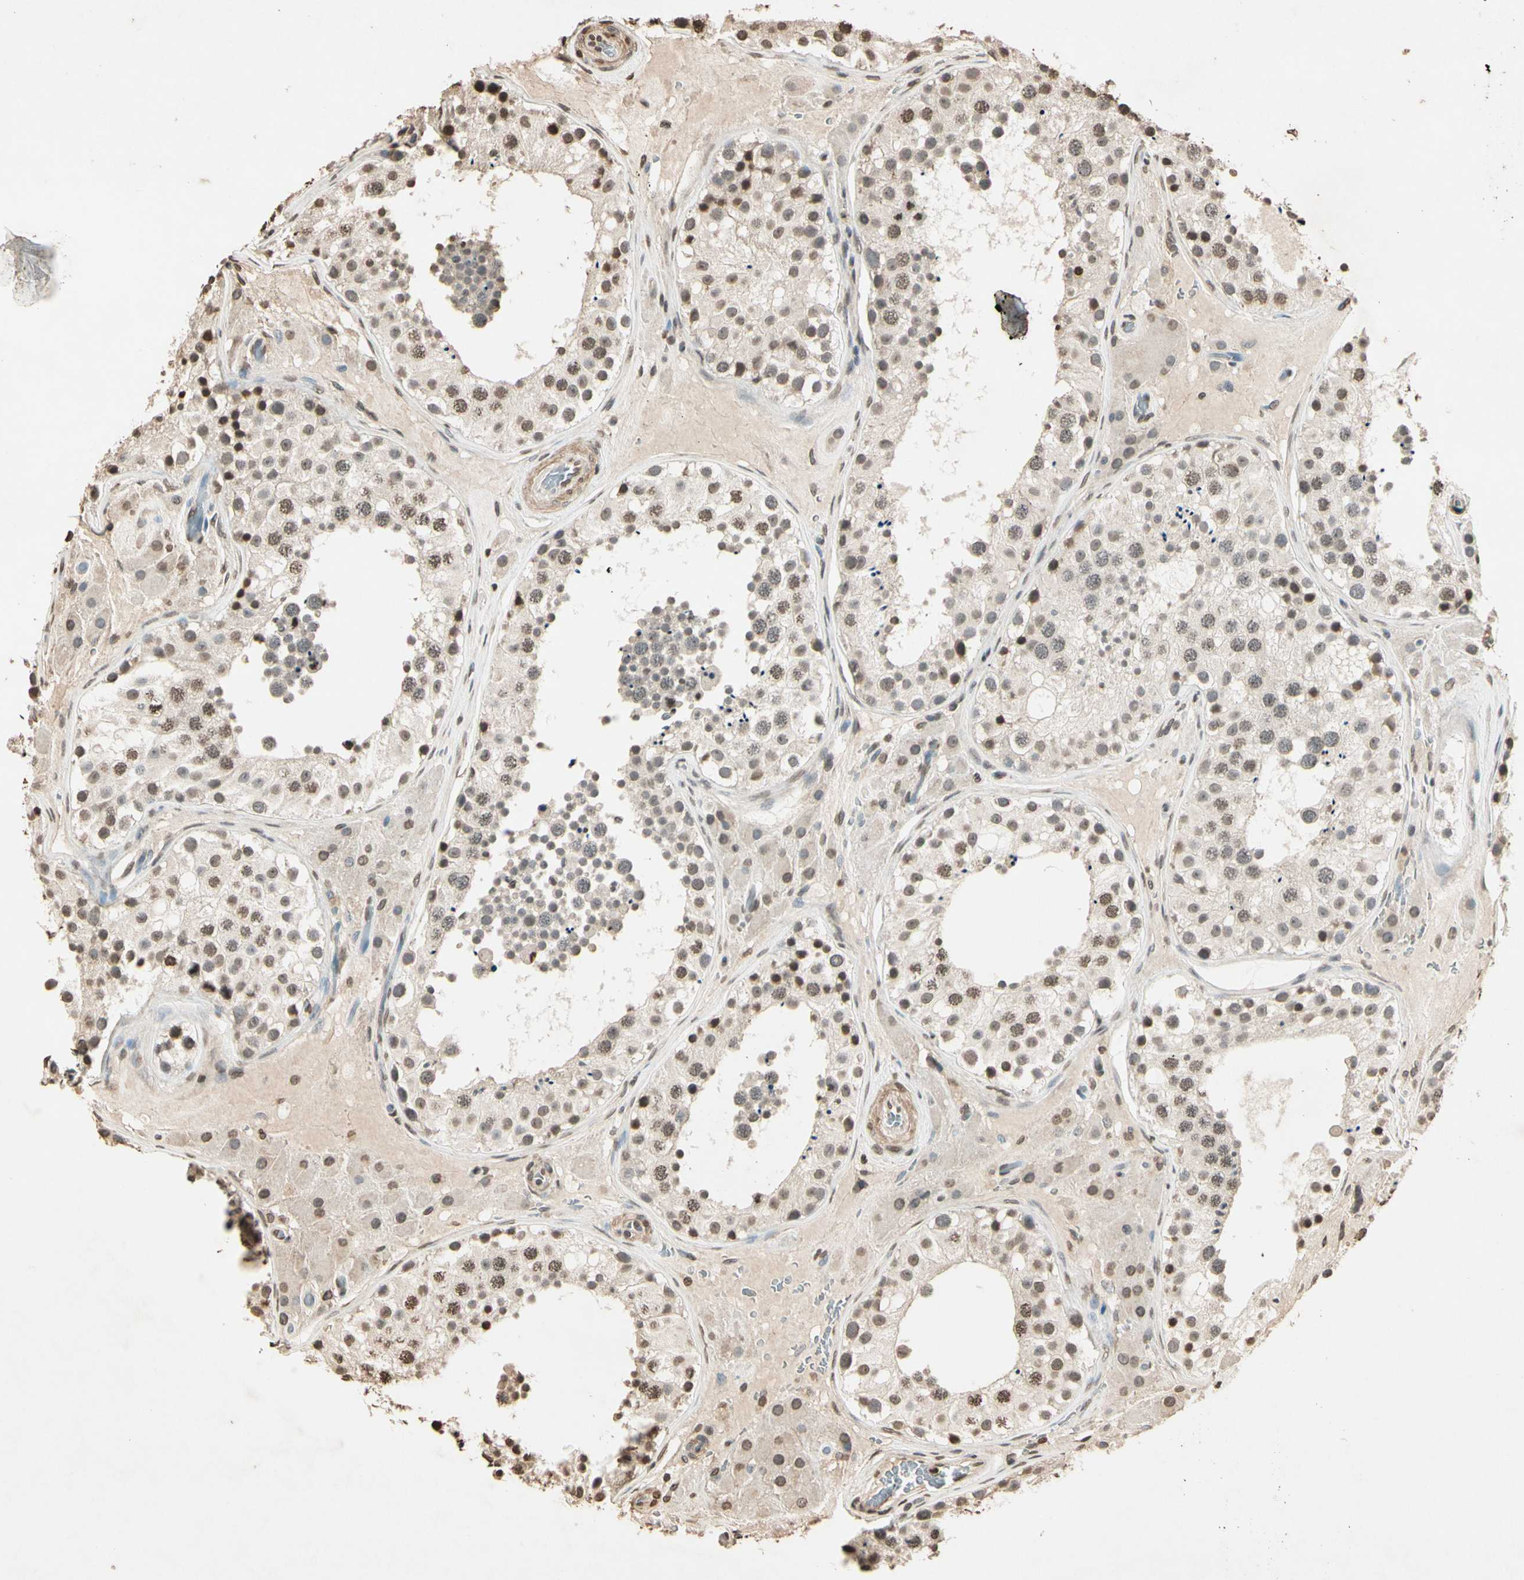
{"staining": {"intensity": "weak", "quantity": "25%-75%", "location": "cytoplasmic/membranous,nuclear"}, "tissue": "testis", "cell_type": "Cells in seminiferous ducts", "image_type": "normal", "snomed": [{"axis": "morphology", "description": "Normal tissue, NOS"}, {"axis": "topography", "description": "Testis"}], "caption": "Immunohistochemical staining of normal testis exhibits low levels of weak cytoplasmic/membranous,nuclear expression in approximately 25%-75% of cells in seminiferous ducts. The staining was performed using DAB (3,3'-diaminobenzidine) to visualize the protein expression in brown, while the nuclei were stained in blue with hematoxylin (Magnification: 20x).", "gene": "TOP1", "patient": {"sex": "male", "age": 26}}